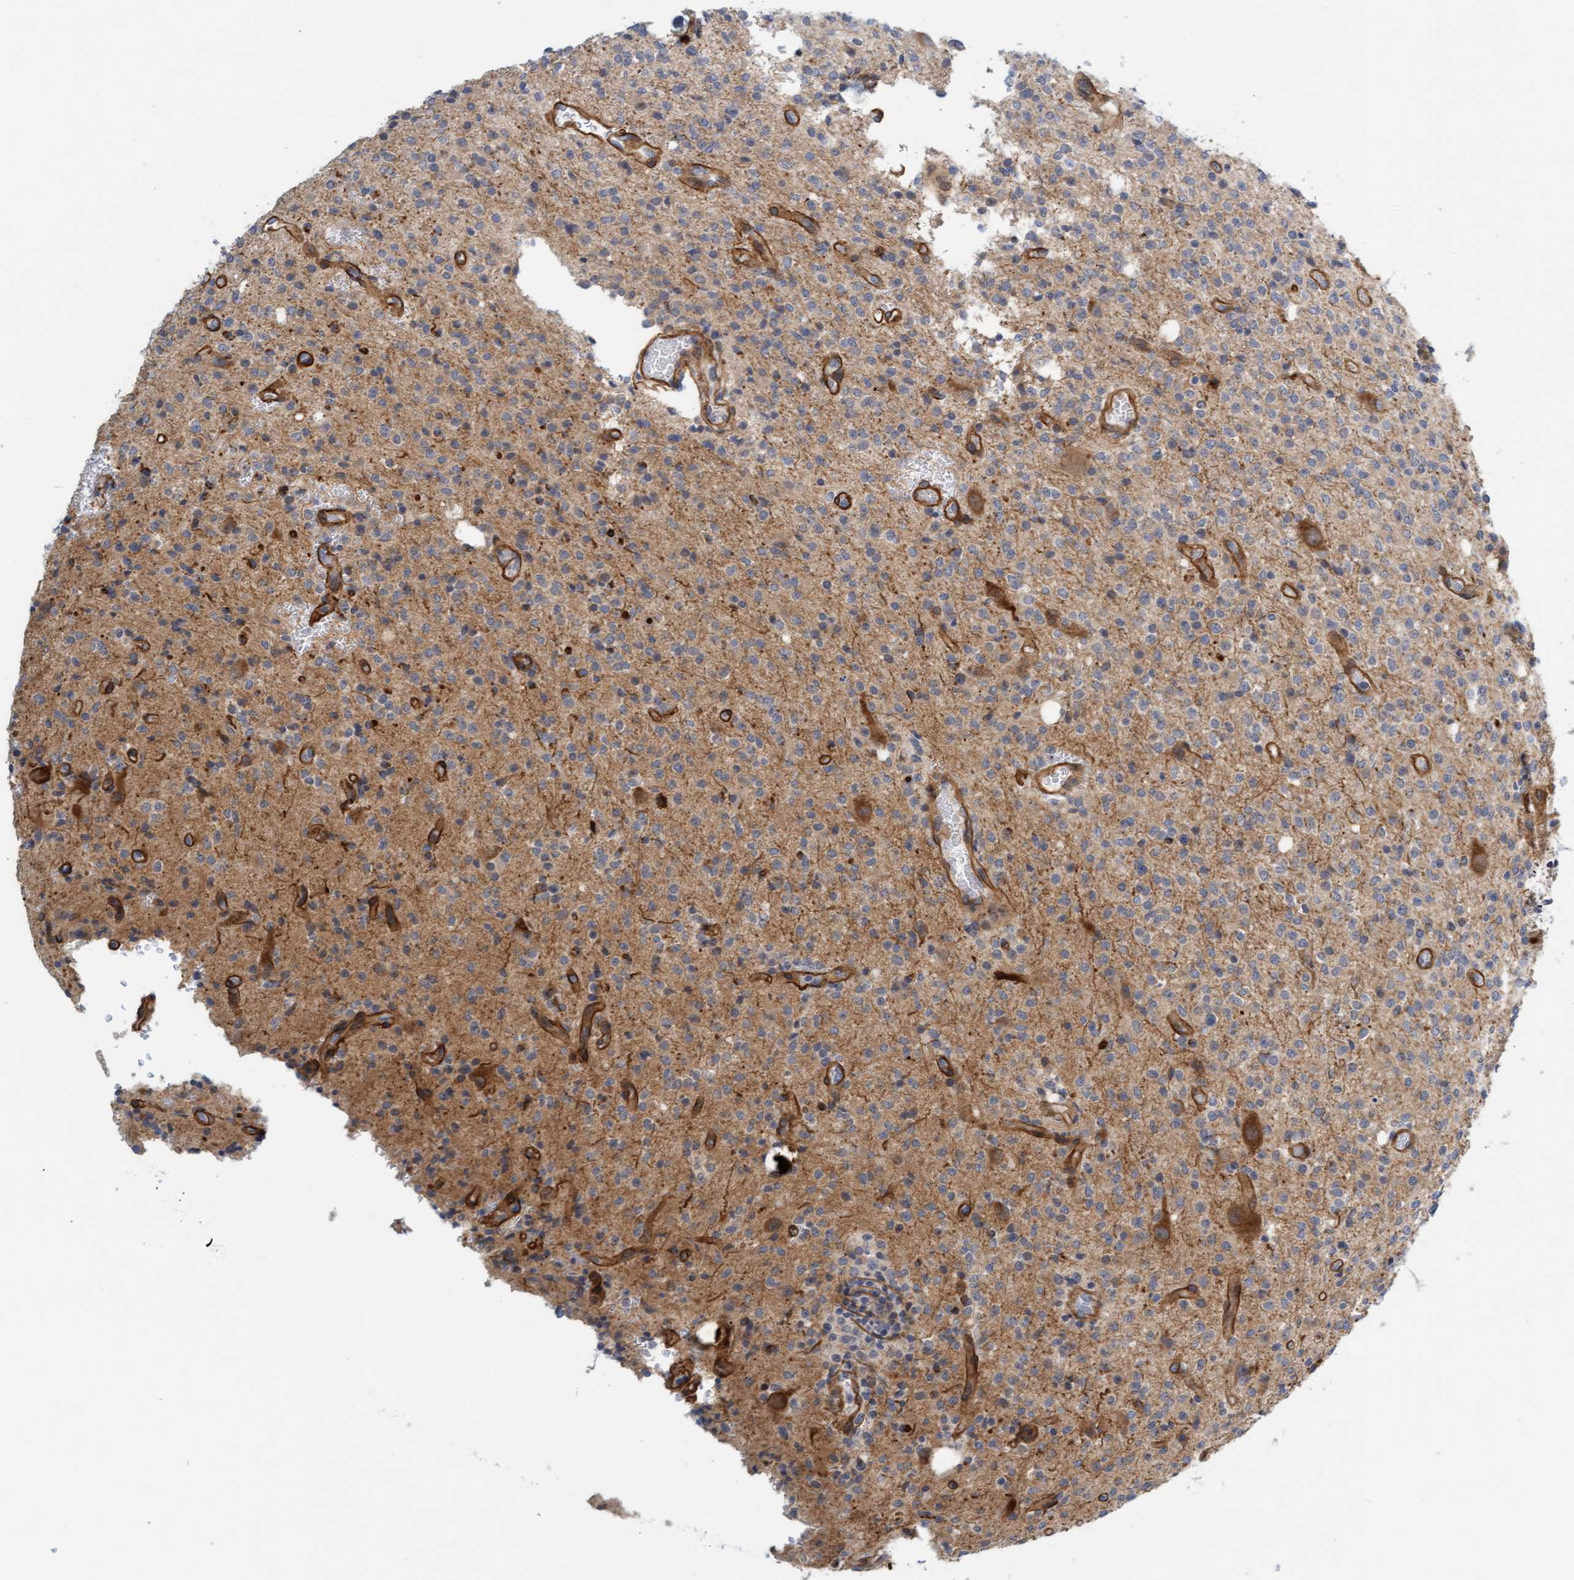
{"staining": {"intensity": "weak", "quantity": "25%-75%", "location": "cytoplasmic/membranous"}, "tissue": "glioma", "cell_type": "Tumor cells", "image_type": "cancer", "snomed": [{"axis": "morphology", "description": "Glioma, malignant, High grade"}, {"axis": "topography", "description": "Brain"}], "caption": "Malignant glioma (high-grade) tissue reveals weak cytoplasmic/membranous positivity in approximately 25%-75% of tumor cells, visualized by immunohistochemistry.", "gene": "TSTD2", "patient": {"sex": "male", "age": 34}}